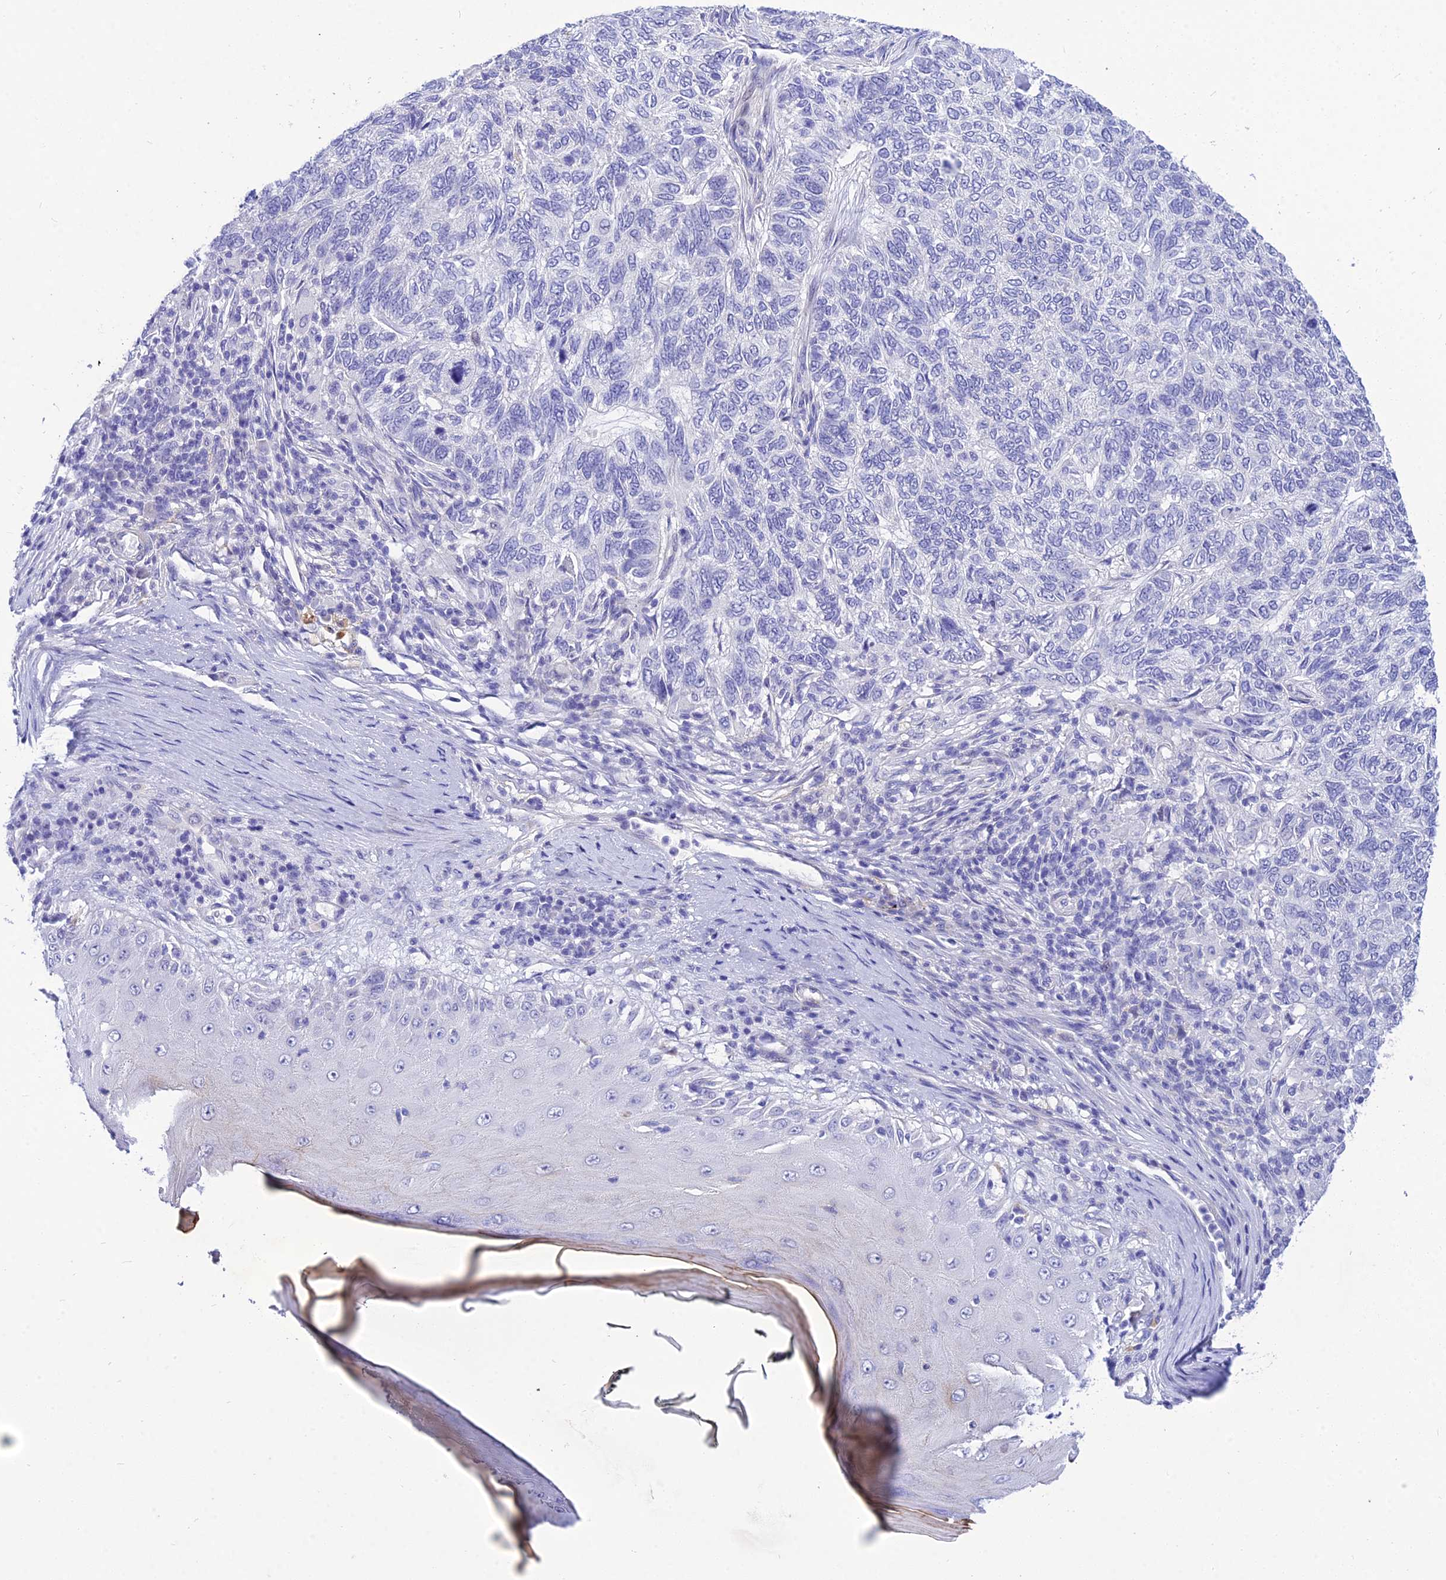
{"staining": {"intensity": "negative", "quantity": "none", "location": "none"}, "tissue": "skin cancer", "cell_type": "Tumor cells", "image_type": "cancer", "snomed": [{"axis": "morphology", "description": "Basal cell carcinoma"}, {"axis": "topography", "description": "Skin"}], "caption": "Tumor cells are negative for protein expression in human skin cancer (basal cell carcinoma).", "gene": "DEFB107A", "patient": {"sex": "female", "age": 65}}